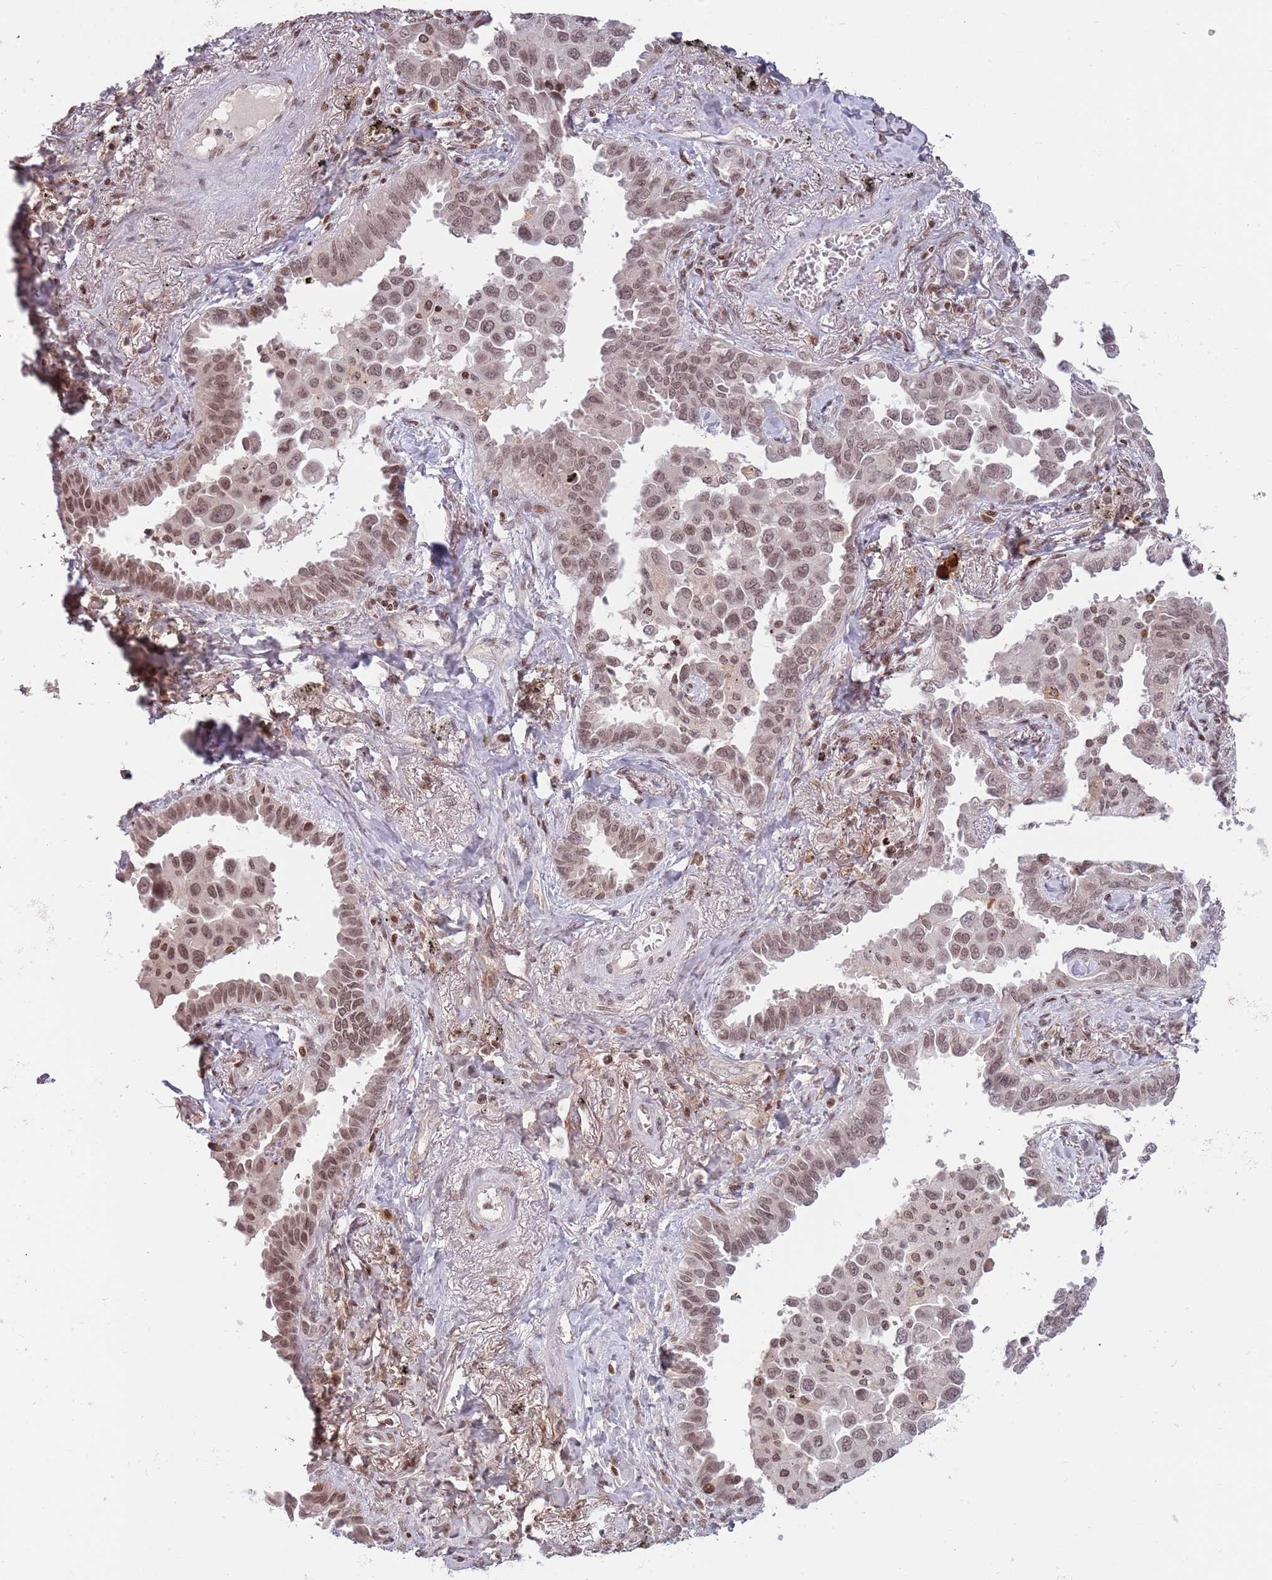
{"staining": {"intensity": "moderate", "quantity": ">75%", "location": "nuclear"}, "tissue": "lung cancer", "cell_type": "Tumor cells", "image_type": "cancer", "snomed": [{"axis": "morphology", "description": "Adenocarcinoma, NOS"}, {"axis": "topography", "description": "Lung"}], "caption": "DAB immunohistochemical staining of human lung cancer (adenocarcinoma) displays moderate nuclear protein positivity in about >75% of tumor cells.", "gene": "SH3RF3", "patient": {"sex": "male", "age": 67}}